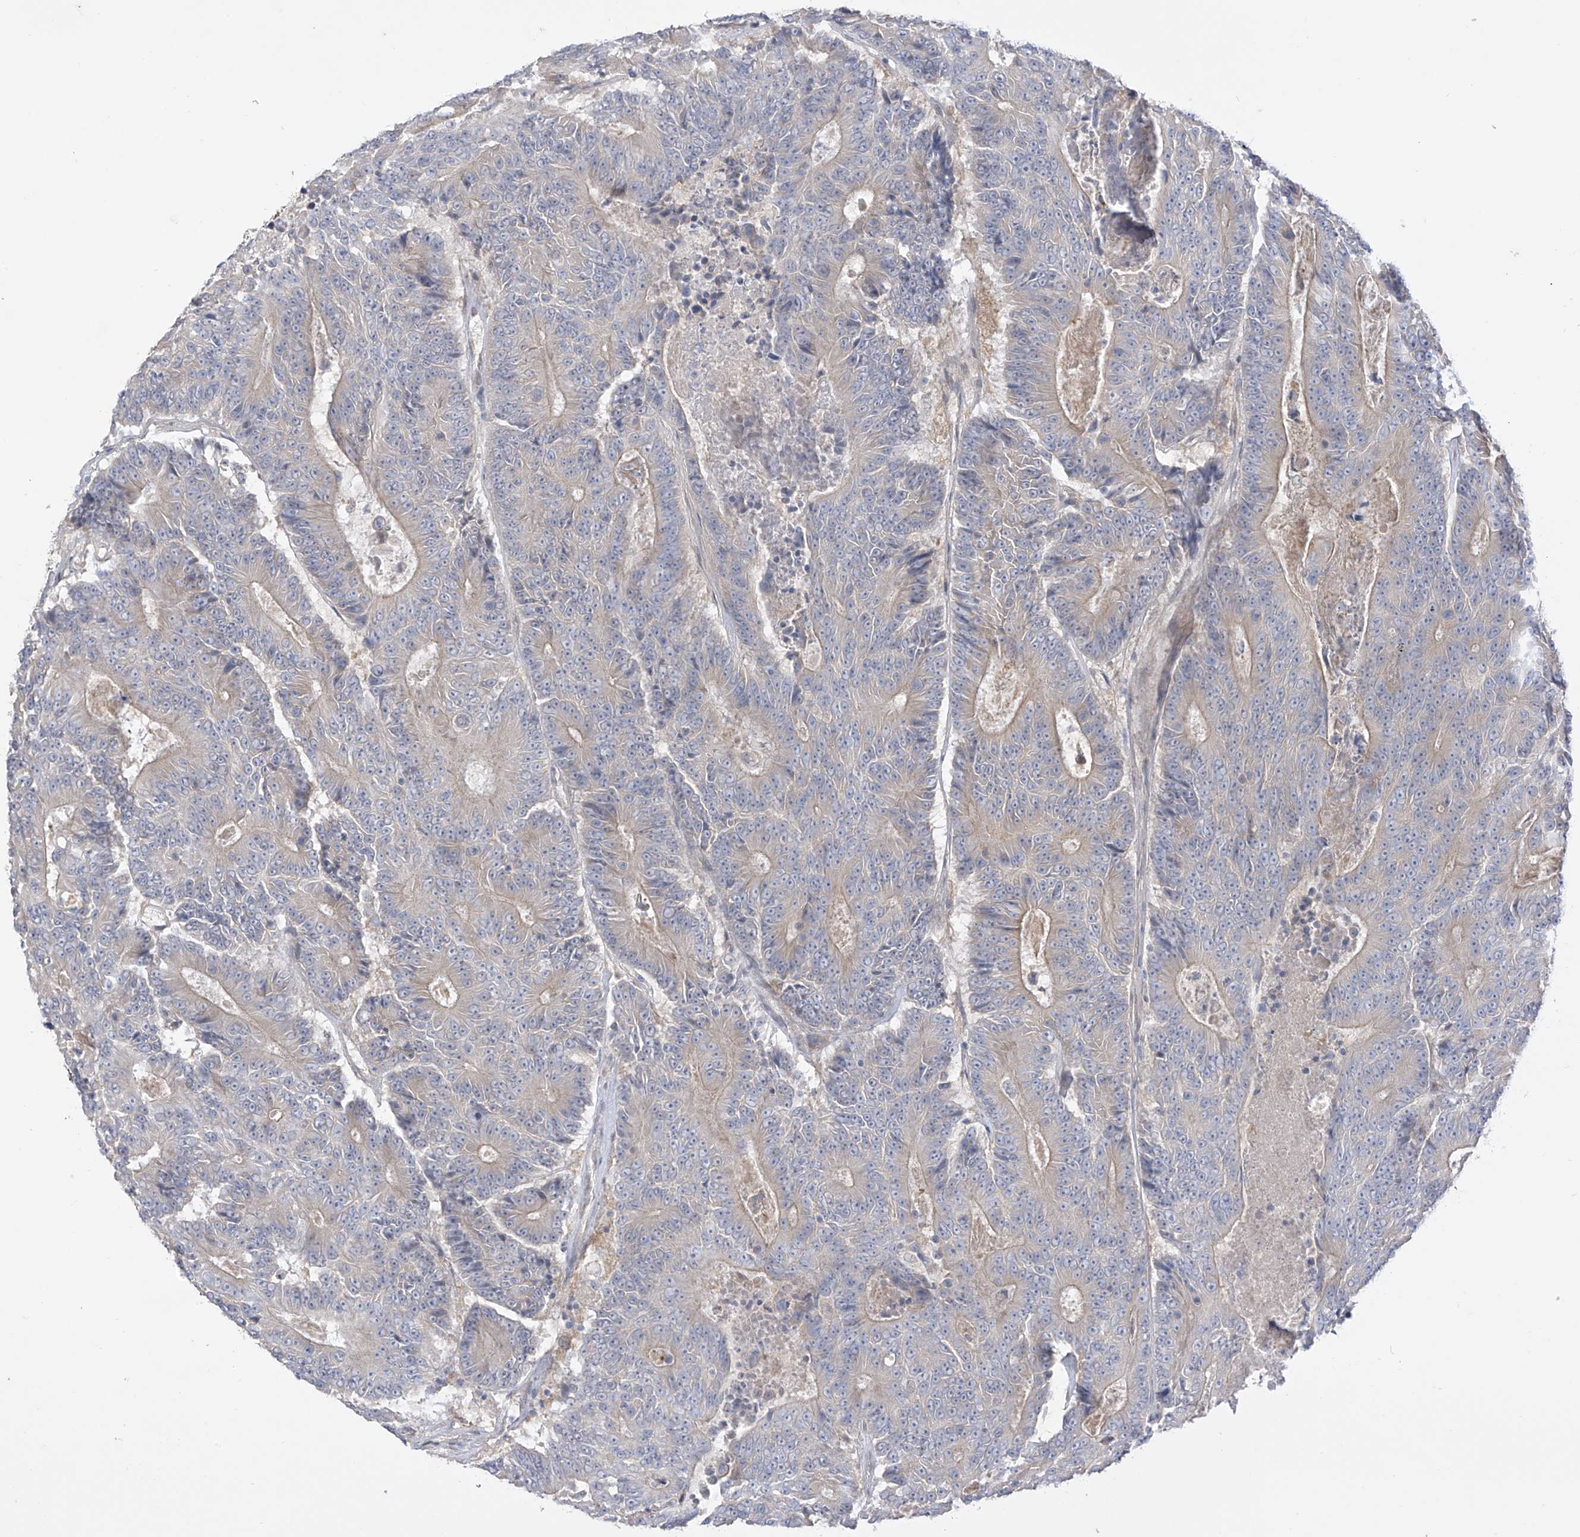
{"staining": {"intensity": "weak", "quantity": "25%-75%", "location": "cytoplasmic/membranous"}, "tissue": "colorectal cancer", "cell_type": "Tumor cells", "image_type": "cancer", "snomed": [{"axis": "morphology", "description": "Adenocarcinoma, NOS"}, {"axis": "topography", "description": "Colon"}], "caption": "A brown stain shows weak cytoplasmic/membranous expression of a protein in human colorectal adenocarcinoma tumor cells.", "gene": "EIPR1", "patient": {"sex": "male", "age": 83}}